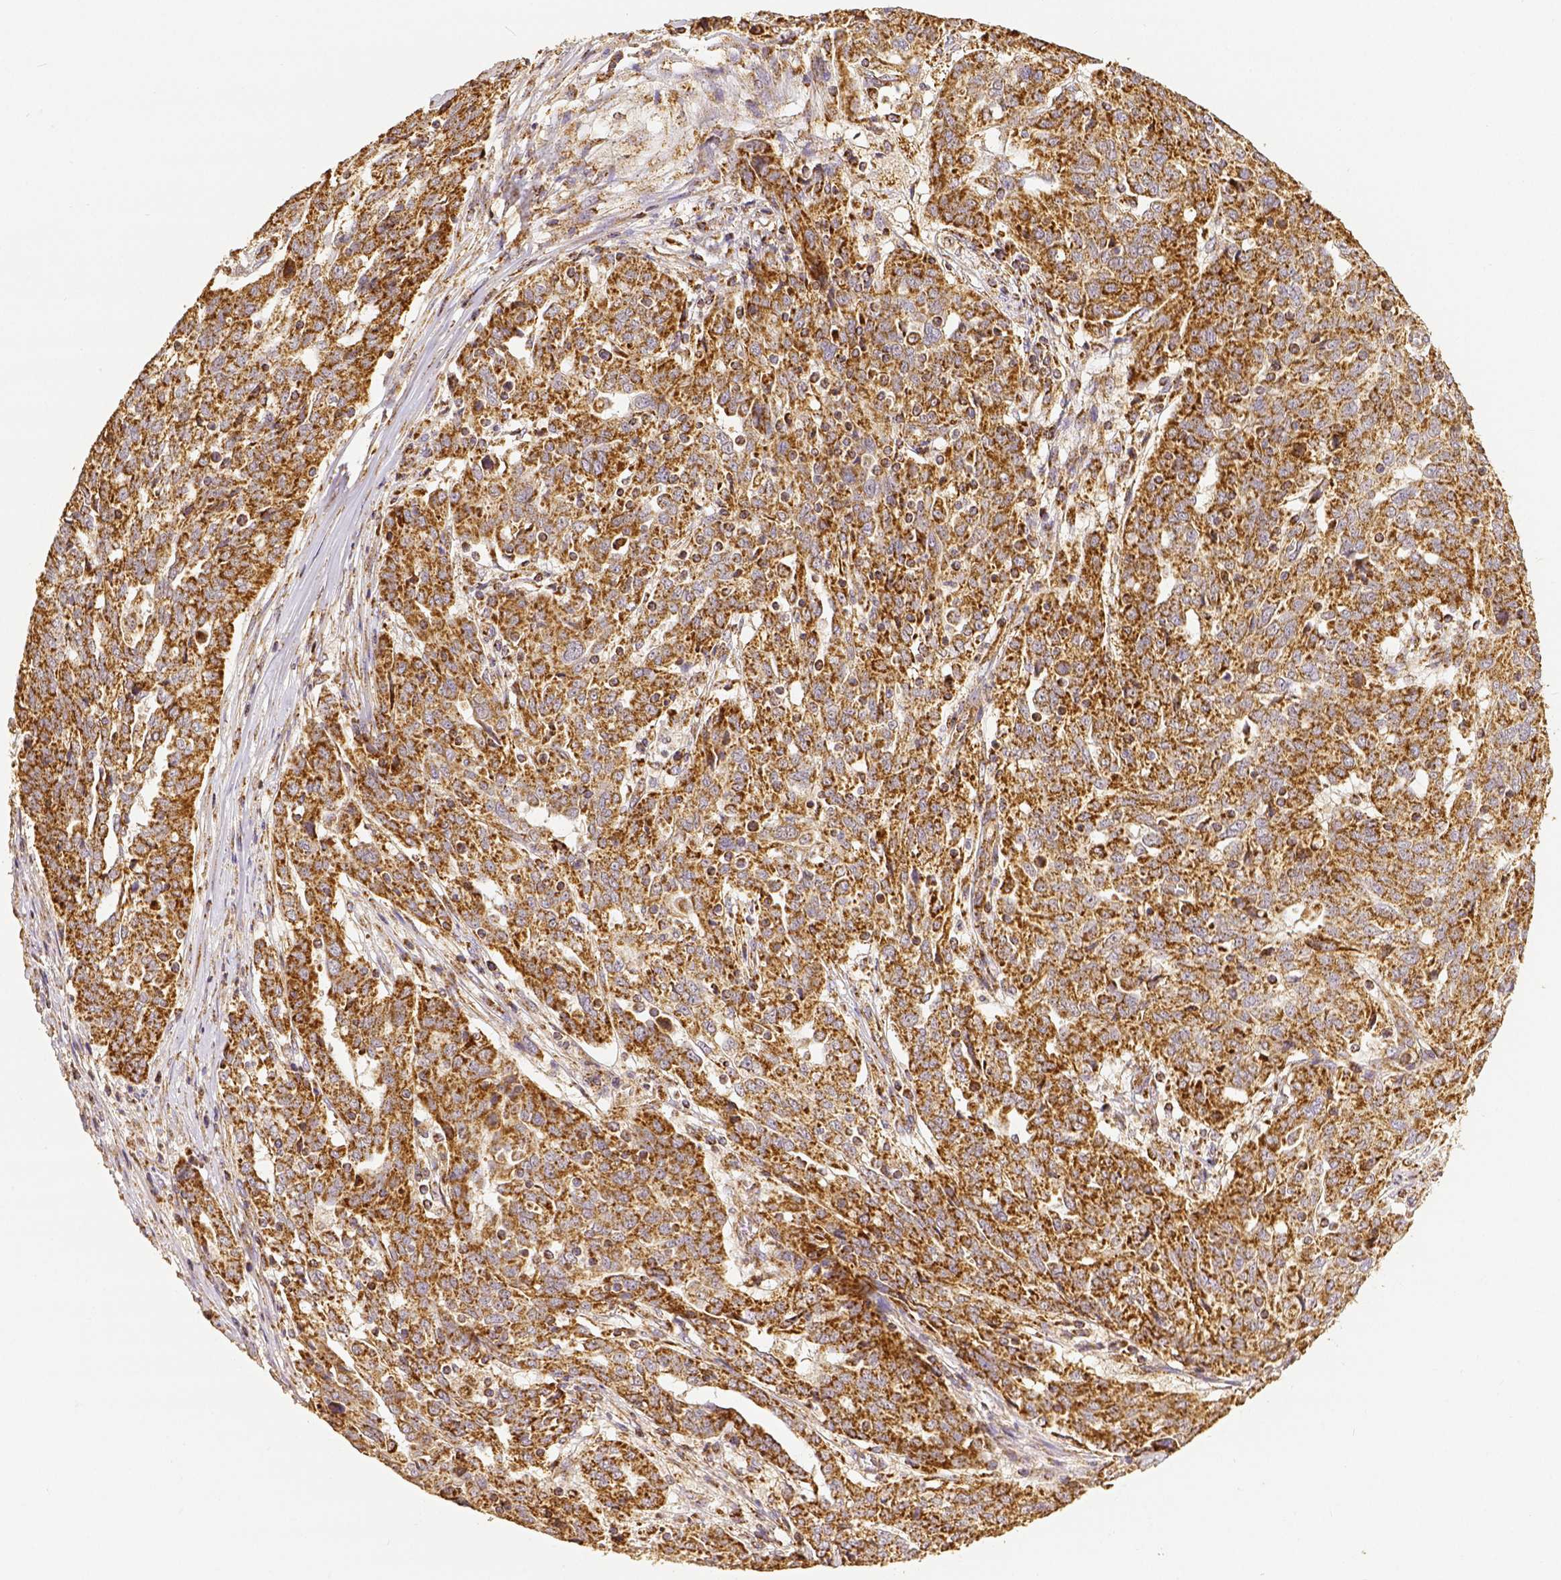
{"staining": {"intensity": "moderate", "quantity": ">75%", "location": "cytoplasmic/membranous"}, "tissue": "ovarian cancer", "cell_type": "Tumor cells", "image_type": "cancer", "snomed": [{"axis": "morphology", "description": "Cystadenocarcinoma, serous, NOS"}, {"axis": "topography", "description": "Ovary"}], "caption": "Serous cystadenocarcinoma (ovarian) was stained to show a protein in brown. There is medium levels of moderate cytoplasmic/membranous staining in approximately >75% of tumor cells. (brown staining indicates protein expression, while blue staining denotes nuclei).", "gene": "SDHB", "patient": {"sex": "female", "age": 67}}